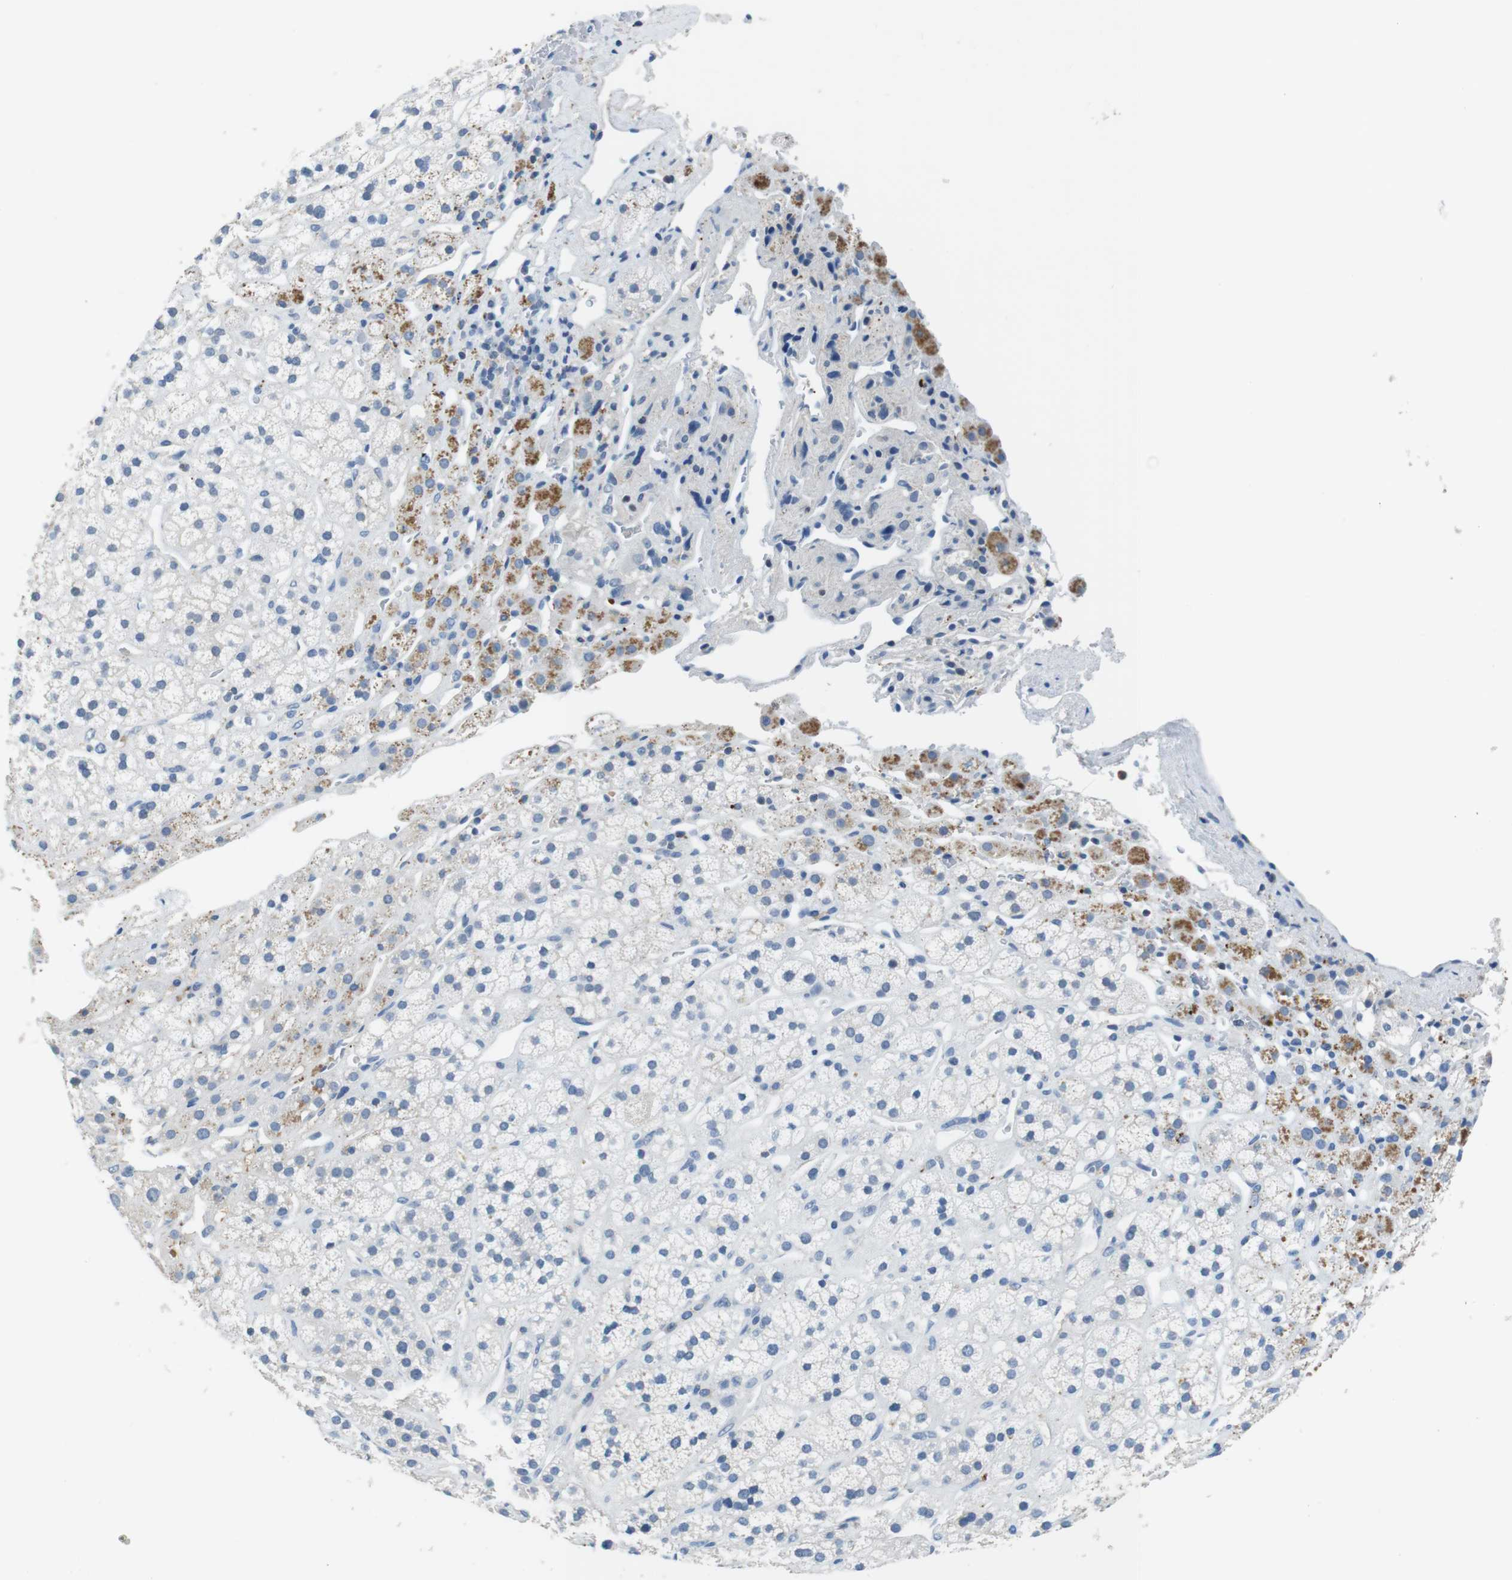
{"staining": {"intensity": "moderate", "quantity": "<25%", "location": "cytoplasmic/membranous"}, "tissue": "adrenal gland", "cell_type": "Glandular cells", "image_type": "normal", "snomed": [{"axis": "morphology", "description": "Normal tissue, NOS"}, {"axis": "topography", "description": "Adrenal gland"}], "caption": "Immunohistochemical staining of normal human adrenal gland displays low levels of moderate cytoplasmic/membranous positivity in approximately <25% of glandular cells. (Brightfield microscopy of DAB IHC at high magnification).", "gene": "TMPRSS15", "patient": {"sex": "male", "age": 56}}